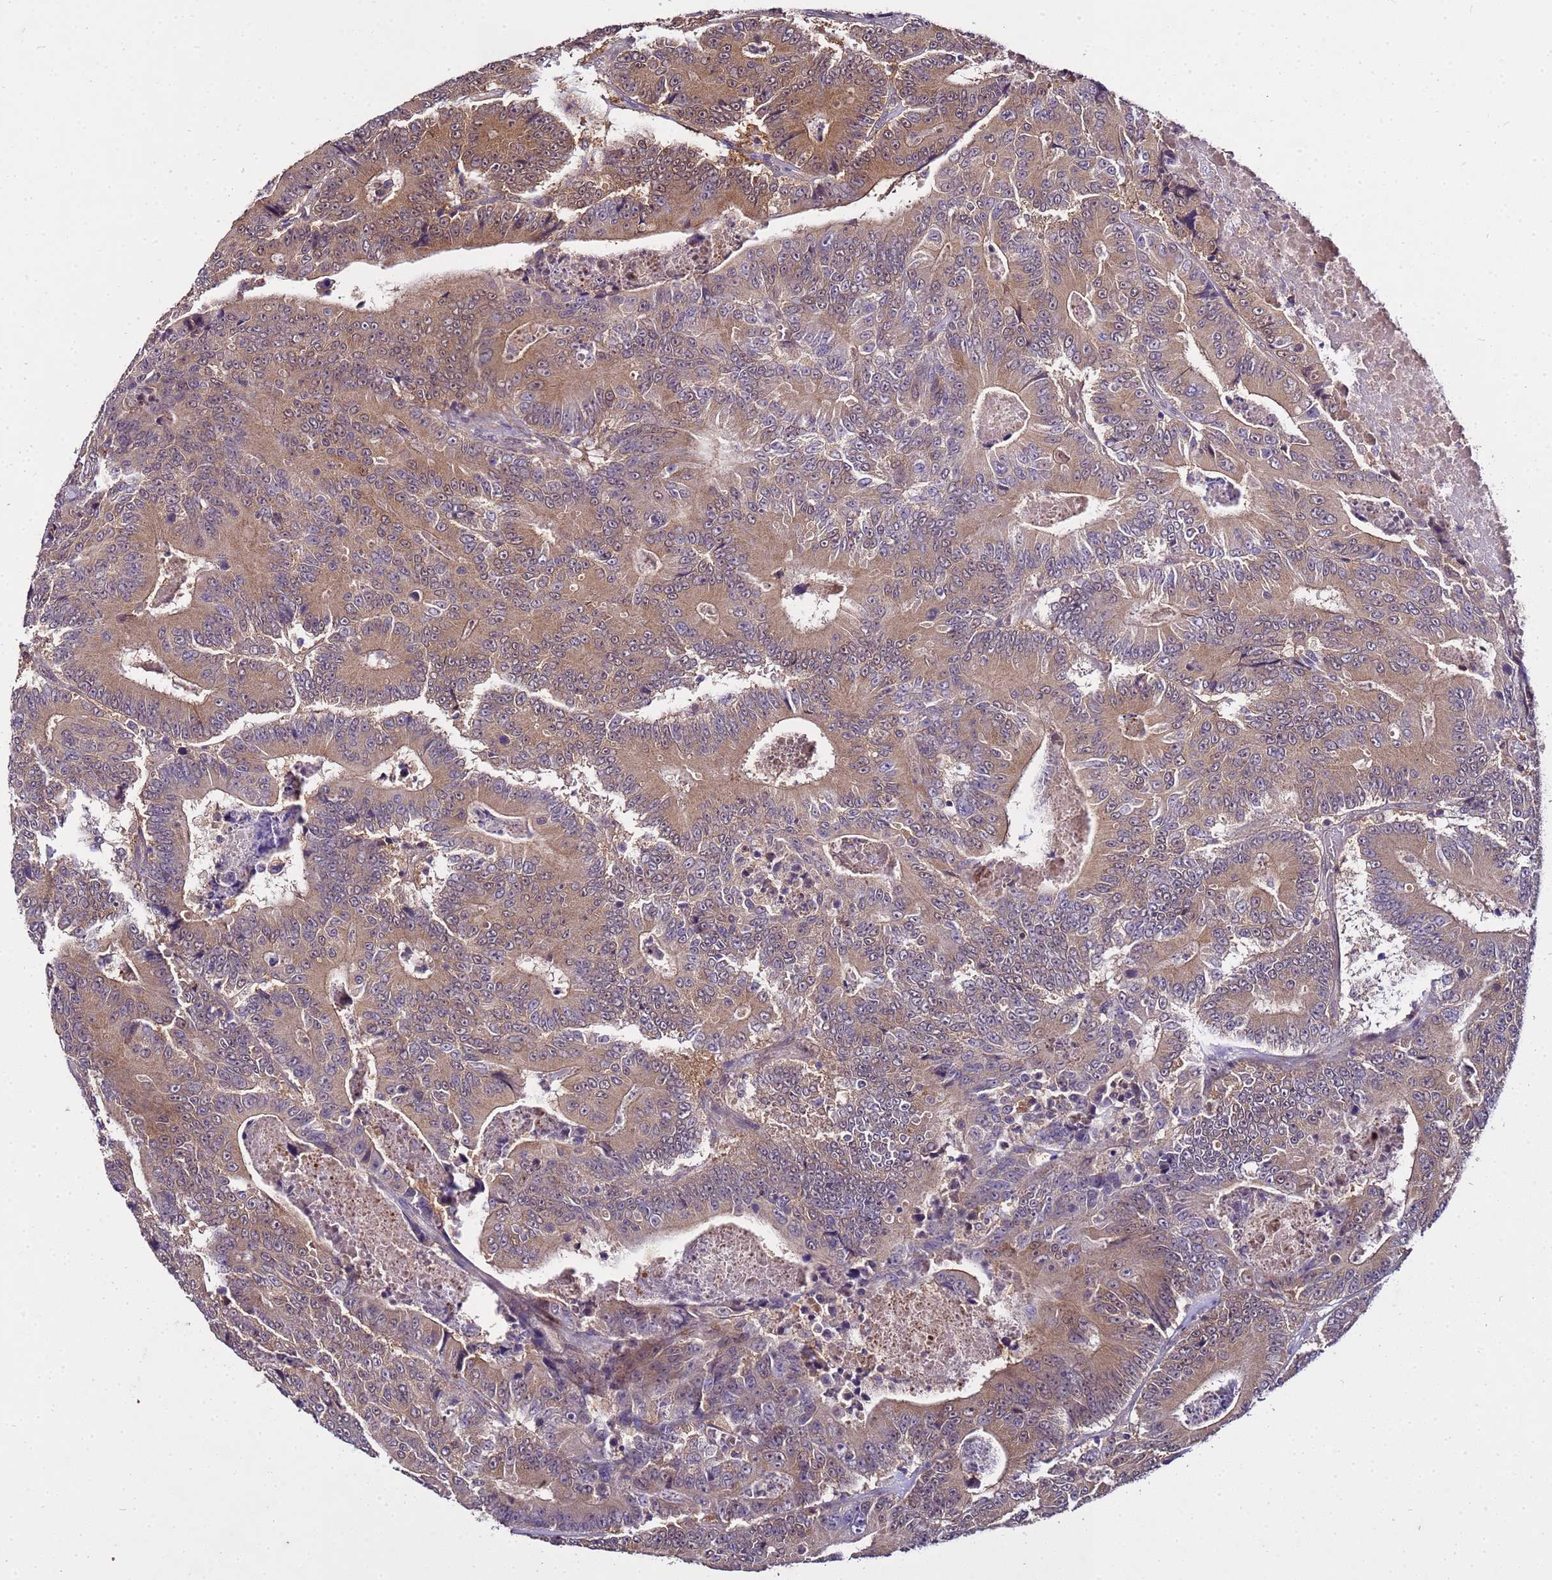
{"staining": {"intensity": "moderate", "quantity": ">75%", "location": "cytoplasmic/membranous,nuclear"}, "tissue": "colorectal cancer", "cell_type": "Tumor cells", "image_type": "cancer", "snomed": [{"axis": "morphology", "description": "Adenocarcinoma, NOS"}, {"axis": "topography", "description": "Colon"}], "caption": "Adenocarcinoma (colorectal) tissue reveals moderate cytoplasmic/membranous and nuclear staining in about >75% of tumor cells", "gene": "GSPT2", "patient": {"sex": "male", "age": 83}}